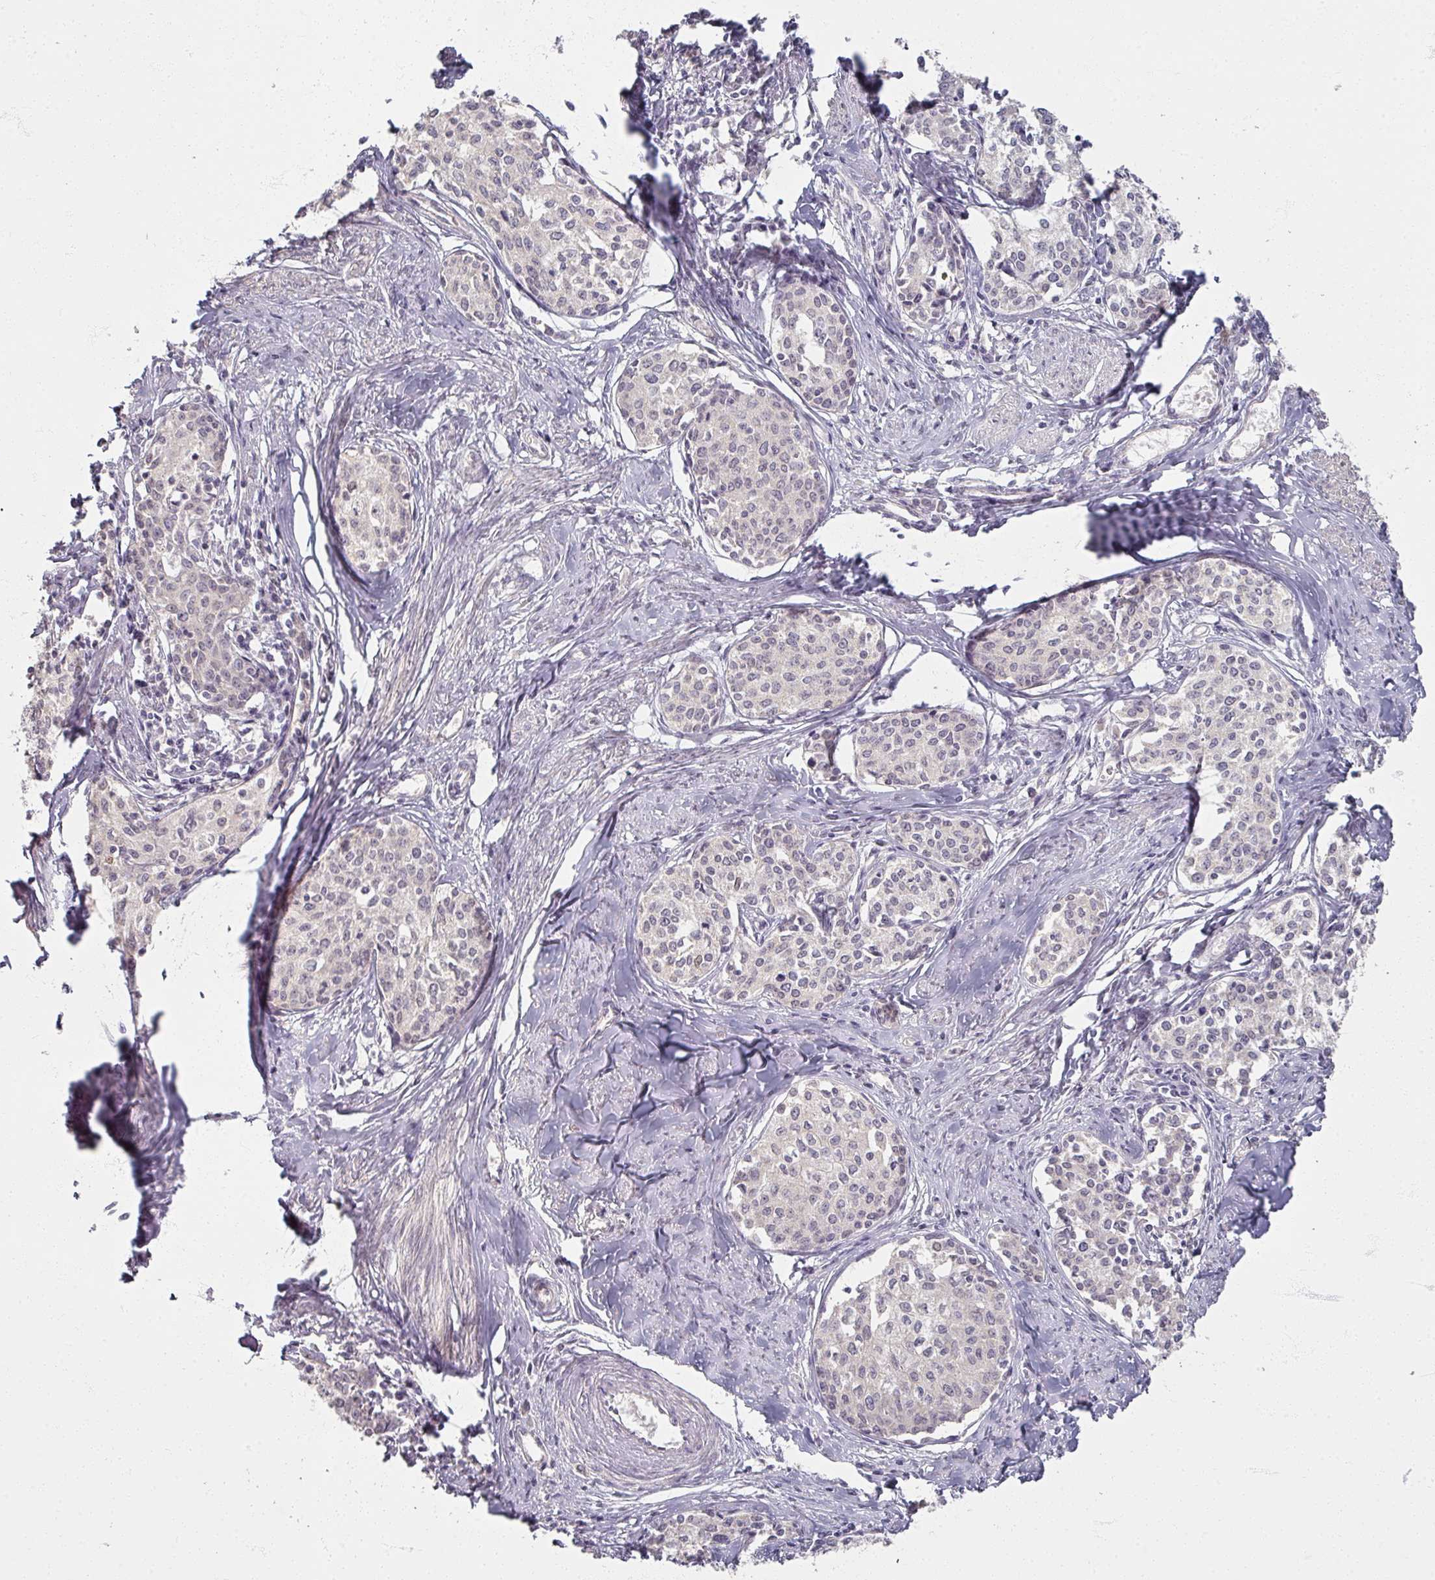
{"staining": {"intensity": "negative", "quantity": "none", "location": "none"}, "tissue": "cervical cancer", "cell_type": "Tumor cells", "image_type": "cancer", "snomed": [{"axis": "morphology", "description": "Squamous cell carcinoma, NOS"}, {"axis": "morphology", "description": "Adenocarcinoma, NOS"}, {"axis": "topography", "description": "Cervix"}], "caption": "An image of human cervical adenocarcinoma is negative for staining in tumor cells.", "gene": "SOX11", "patient": {"sex": "female", "age": 52}}